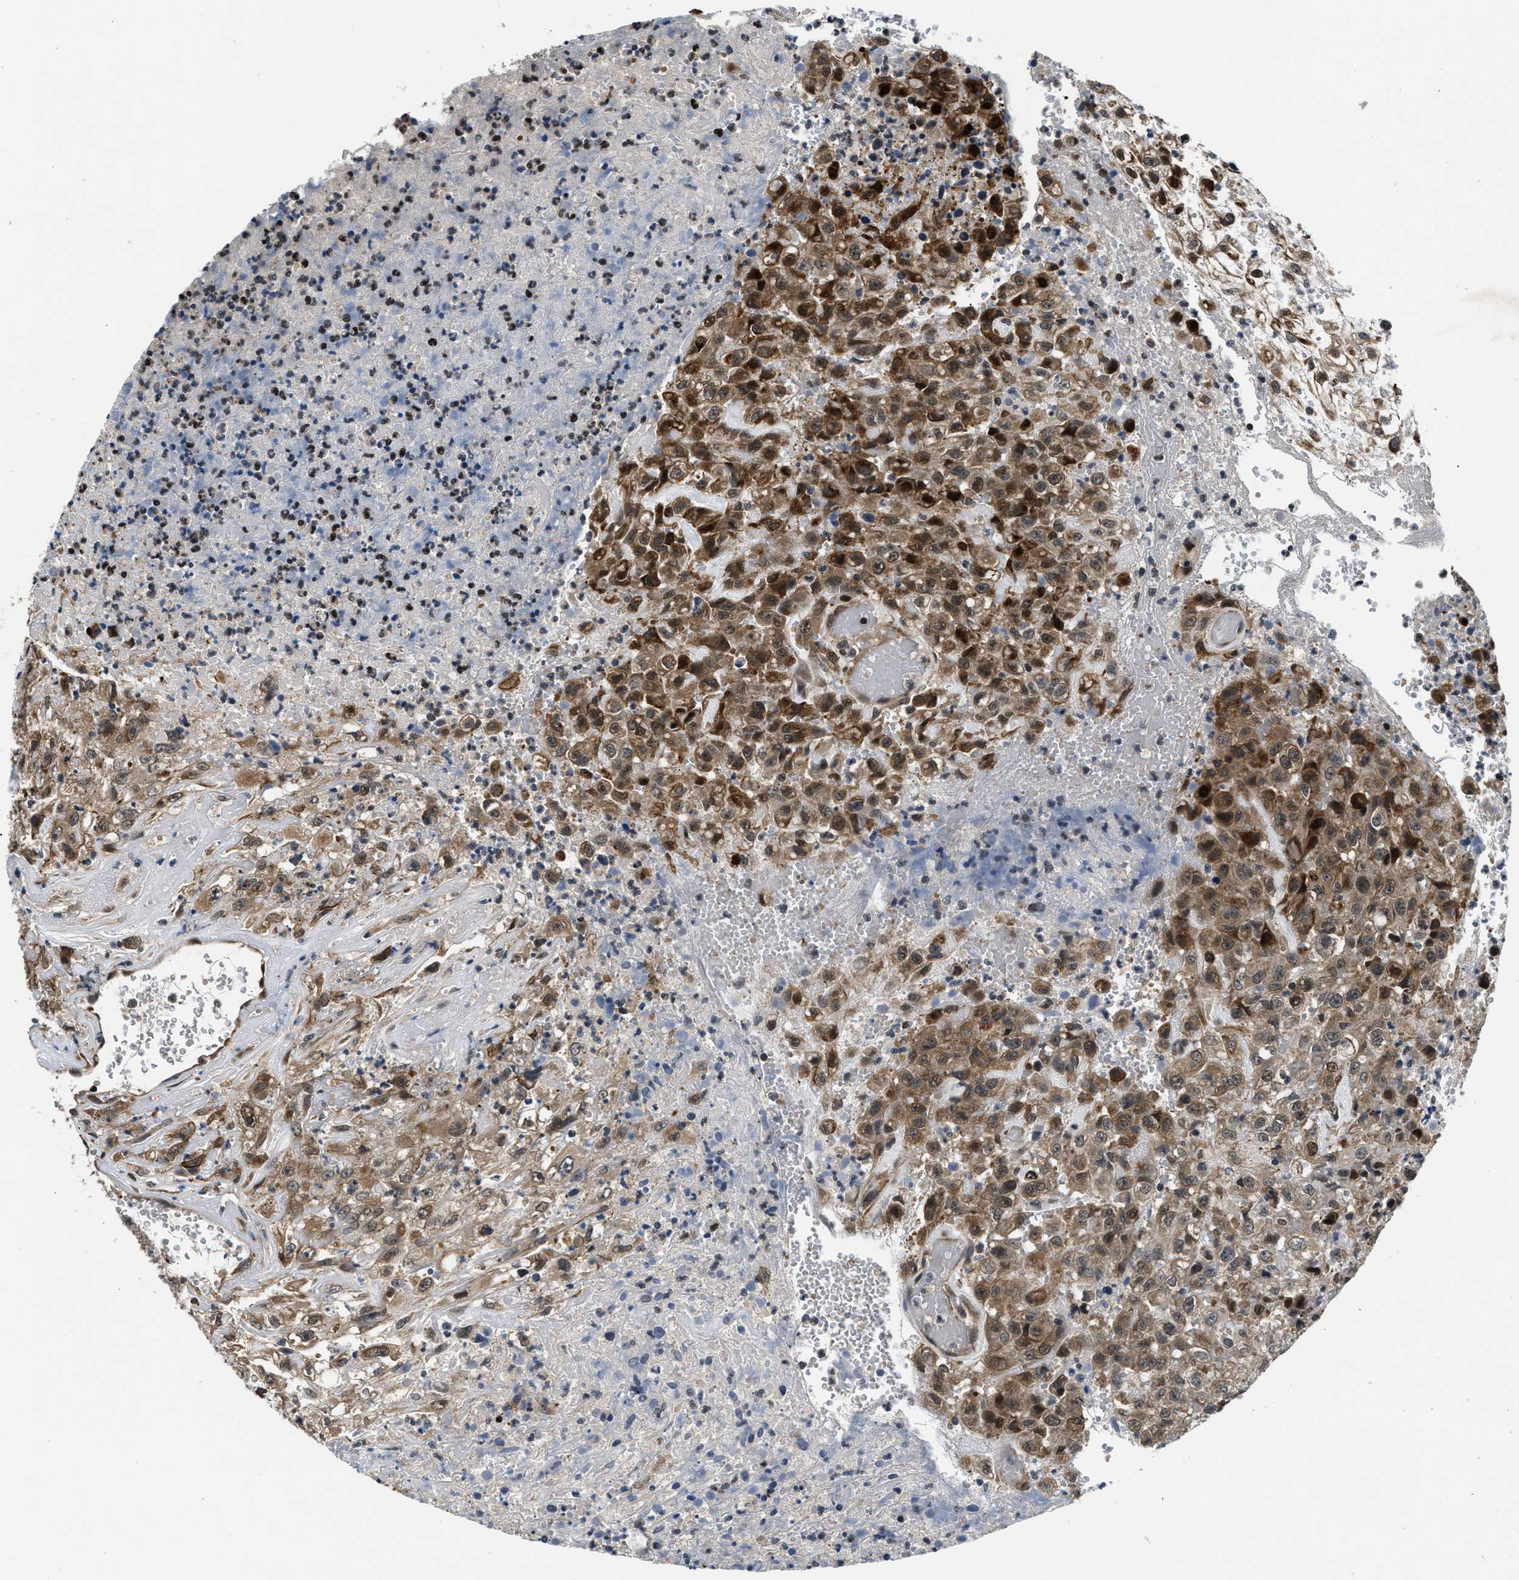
{"staining": {"intensity": "moderate", "quantity": ">75%", "location": "cytoplasmic/membranous"}, "tissue": "urothelial cancer", "cell_type": "Tumor cells", "image_type": "cancer", "snomed": [{"axis": "morphology", "description": "Urothelial carcinoma, High grade"}, {"axis": "topography", "description": "Urinary bladder"}], "caption": "Approximately >75% of tumor cells in human urothelial cancer exhibit moderate cytoplasmic/membranous protein staining as visualized by brown immunohistochemical staining.", "gene": "RBM33", "patient": {"sex": "male", "age": 46}}